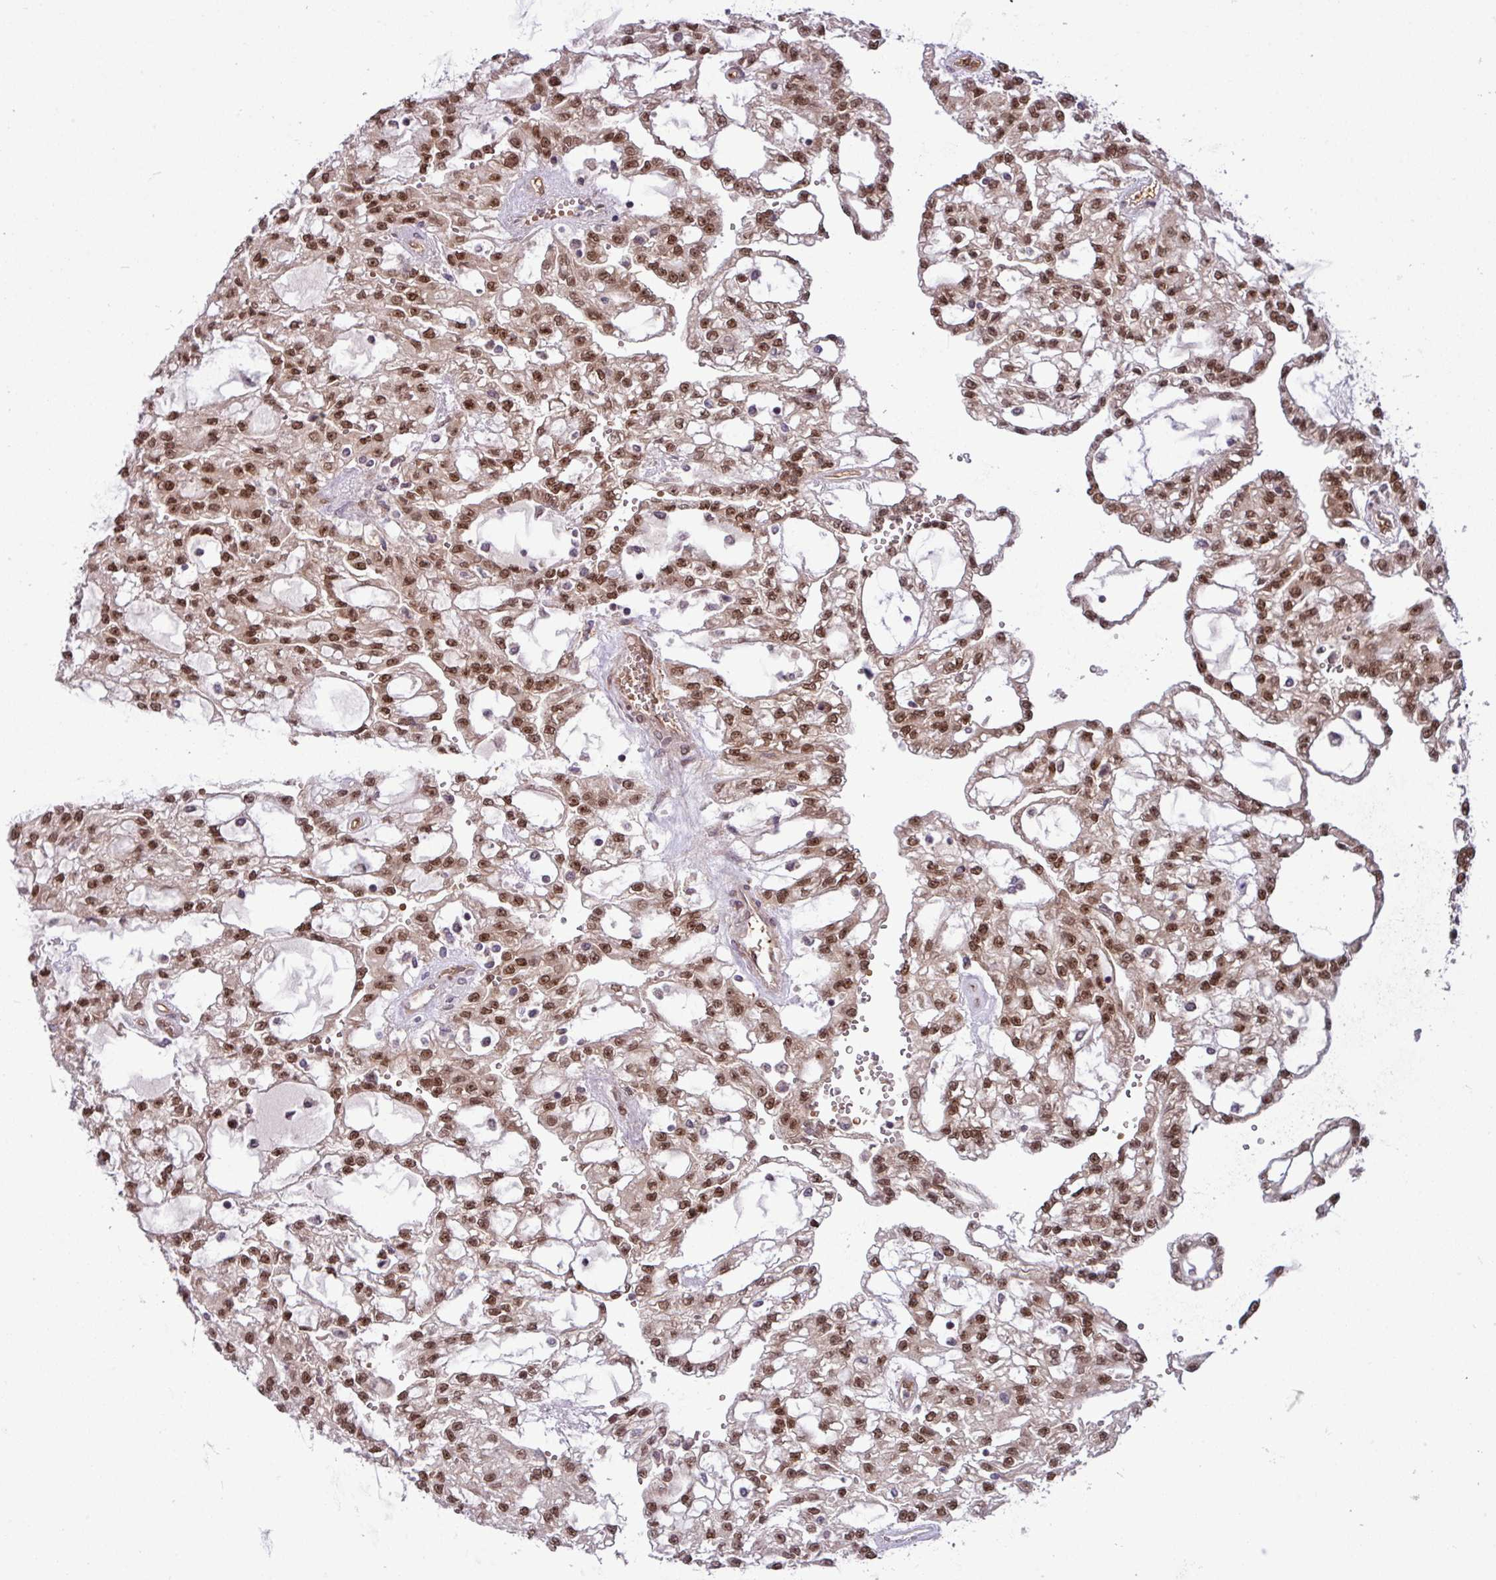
{"staining": {"intensity": "moderate", "quantity": ">75%", "location": "nuclear"}, "tissue": "renal cancer", "cell_type": "Tumor cells", "image_type": "cancer", "snomed": [{"axis": "morphology", "description": "Adenocarcinoma, NOS"}, {"axis": "topography", "description": "Kidney"}], "caption": "Immunohistochemistry micrograph of neoplastic tissue: renal cancer (adenocarcinoma) stained using immunohistochemistry (IHC) demonstrates medium levels of moderate protein expression localized specifically in the nuclear of tumor cells, appearing as a nuclear brown color.", "gene": "C7orf50", "patient": {"sex": "male", "age": 63}}